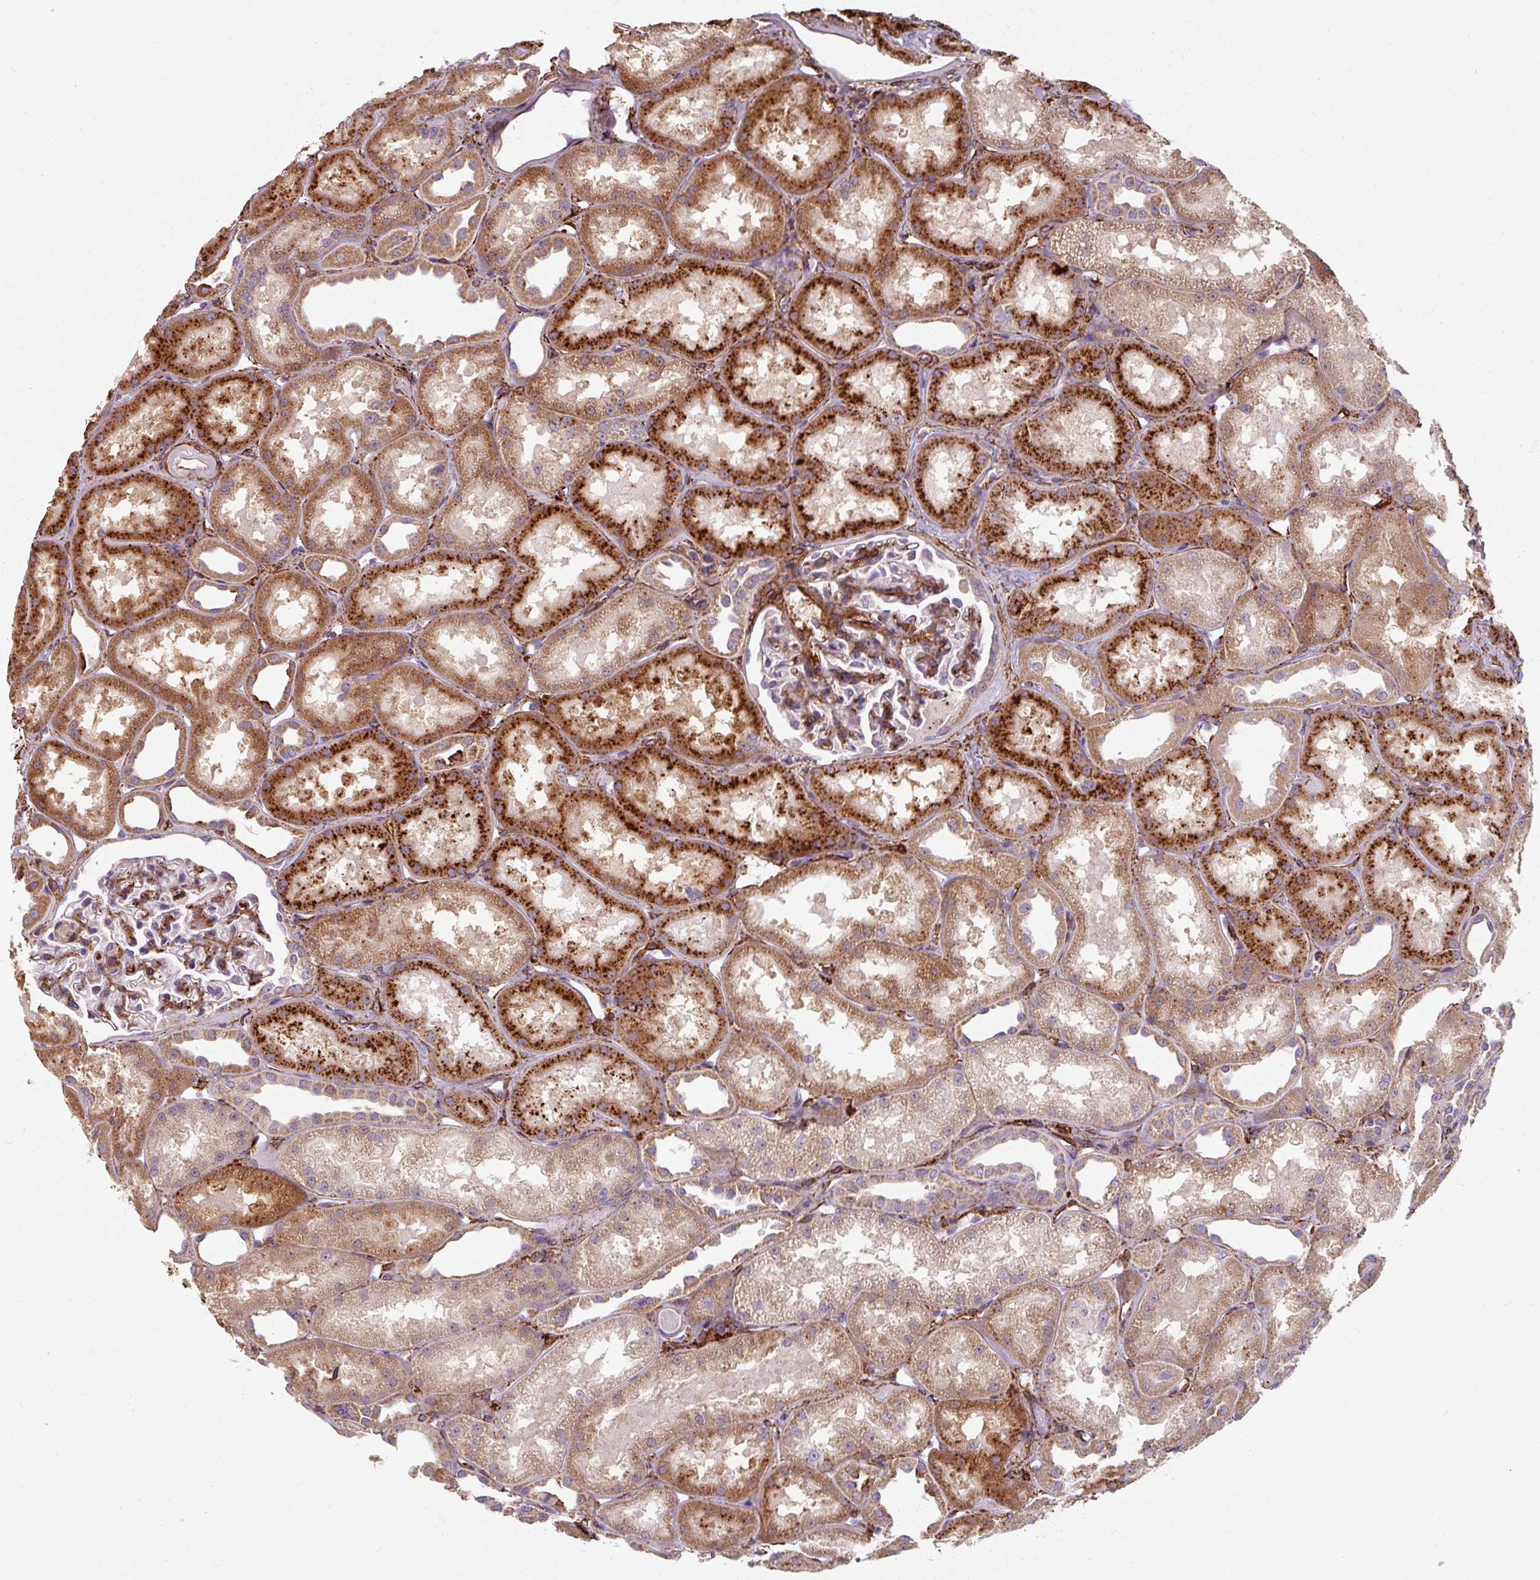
{"staining": {"intensity": "moderate", "quantity": "25%-75%", "location": "cytoplasmic/membranous"}, "tissue": "kidney", "cell_type": "Cells in glomeruli", "image_type": "normal", "snomed": [{"axis": "morphology", "description": "Normal tissue, NOS"}, {"axis": "topography", "description": "Kidney"}], "caption": "Protein expression analysis of unremarkable kidney reveals moderate cytoplasmic/membranous expression in approximately 25%-75% of cells in glomeruli. (DAB = brown stain, brightfield microscopy at high magnification).", "gene": "MRPS5", "patient": {"sex": "male", "age": 61}}